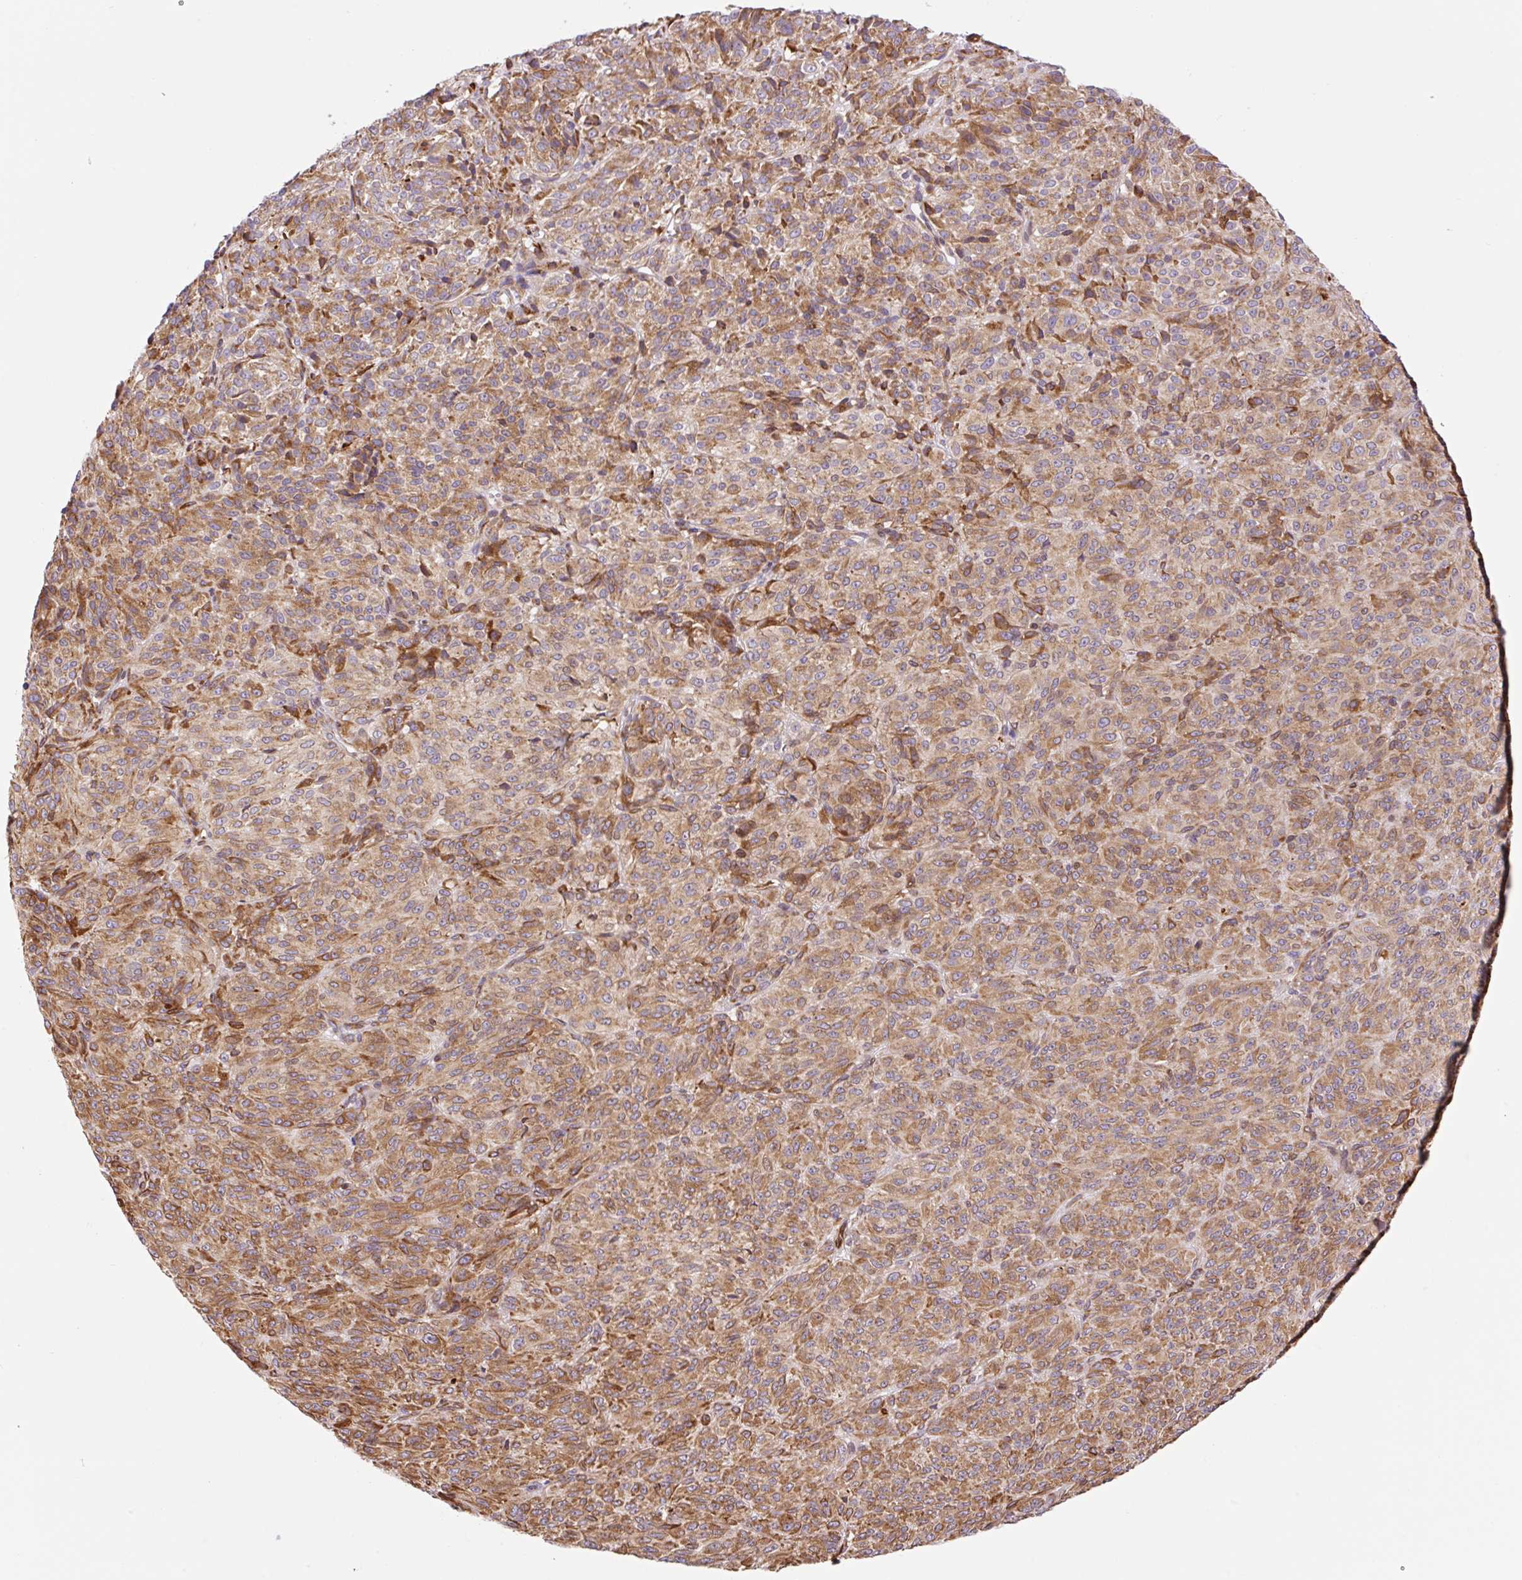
{"staining": {"intensity": "moderate", "quantity": ">75%", "location": "cytoplasmic/membranous"}, "tissue": "melanoma", "cell_type": "Tumor cells", "image_type": "cancer", "snomed": [{"axis": "morphology", "description": "Malignant melanoma, Metastatic site"}, {"axis": "topography", "description": "Brain"}], "caption": "High-magnification brightfield microscopy of malignant melanoma (metastatic site) stained with DAB (brown) and counterstained with hematoxylin (blue). tumor cells exhibit moderate cytoplasmic/membranous expression is appreciated in about>75% of cells.", "gene": "RAB30", "patient": {"sex": "female", "age": 56}}